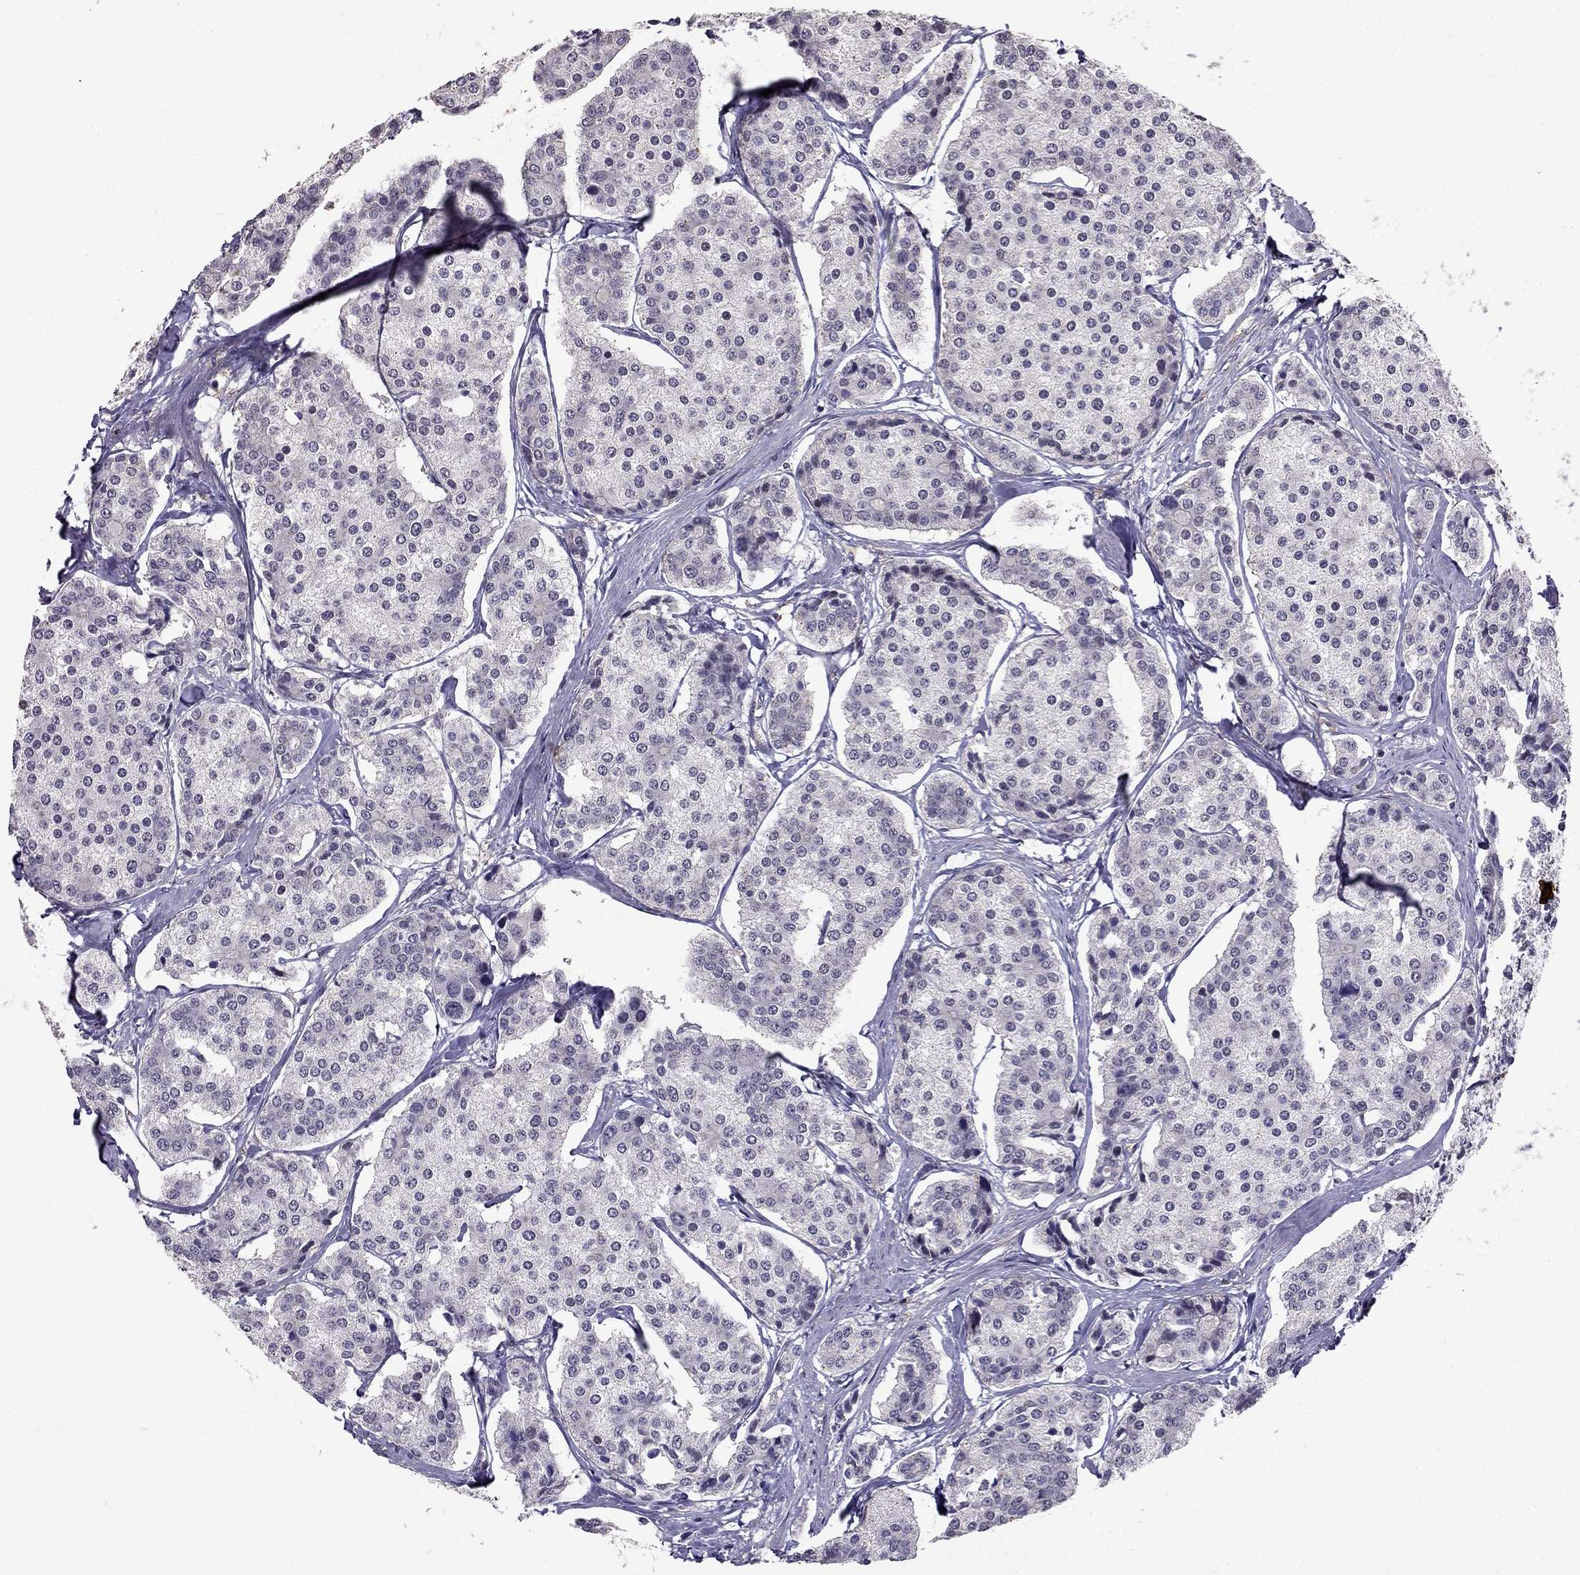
{"staining": {"intensity": "negative", "quantity": "none", "location": "none"}, "tissue": "carcinoid", "cell_type": "Tumor cells", "image_type": "cancer", "snomed": [{"axis": "morphology", "description": "Carcinoid, malignant, NOS"}, {"axis": "topography", "description": "Small intestine"}], "caption": "This is an immunohistochemistry photomicrograph of human carcinoid. There is no positivity in tumor cells.", "gene": "RASIP1", "patient": {"sex": "female", "age": 65}}